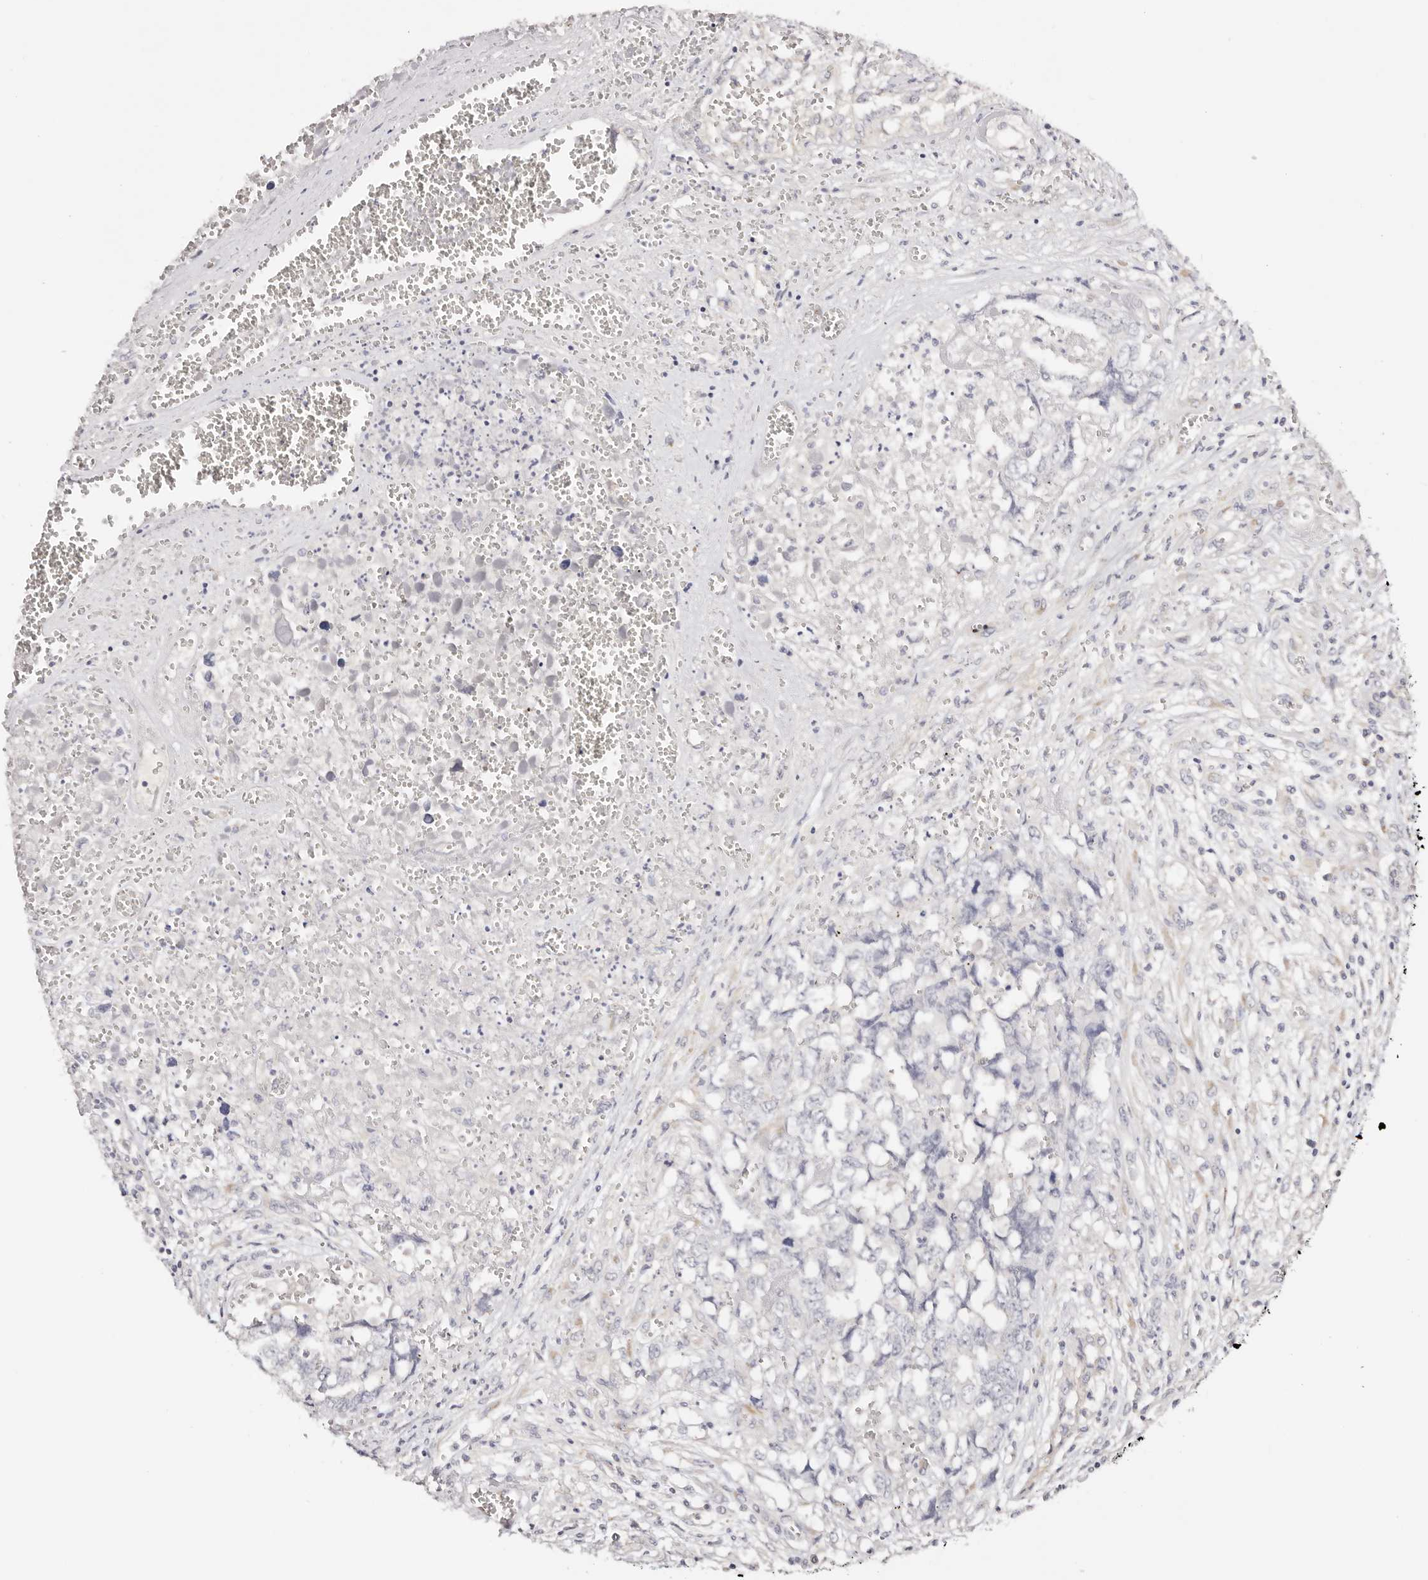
{"staining": {"intensity": "negative", "quantity": "none", "location": "none"}, "tissue": "testis cancer", "cell_type": "Tumor cells", "image_type": "cancer", "snomed": [{"axis": "morphology", "description": "Carcinoma, Embryonal, NOS"}, {"axis": "topography", "description": "Testis"}], "caption": "This is an immunohistochemistry image of testis cancer (embryonal carcinoma). There is no positivity in tumor cells.", "gene": "DNASE1", "patient": {"sex": "male", "age": 31}}